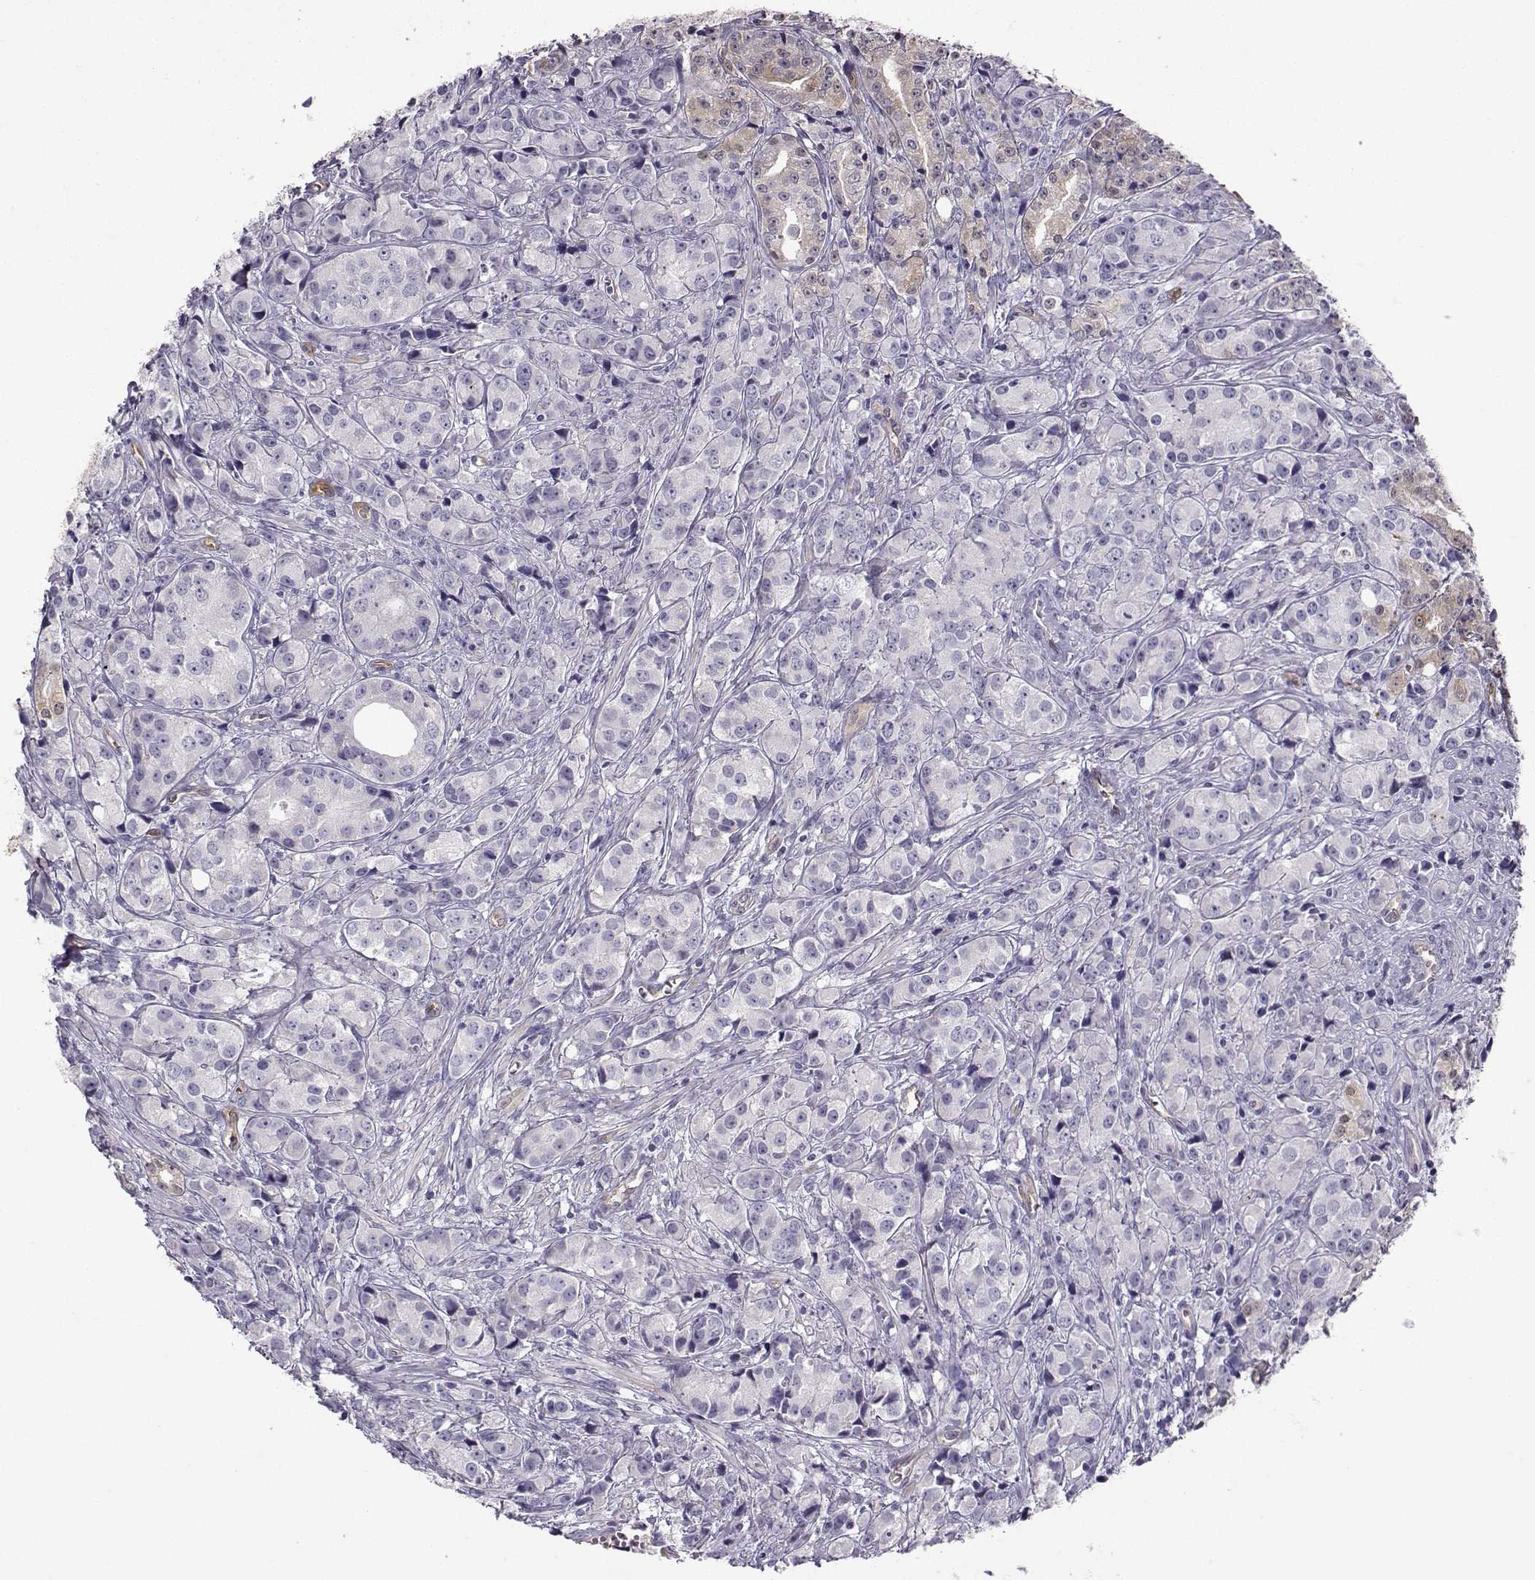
{"staining": {"intensity": "weak", "quantity": "<25%", "location": "cytoplasmic/membranous"}, "tissue": "prostate cancer", "cell_type": "Tumor cells", "image_type": "cancer", "snomed": [{"axis": "morphology", "description": "Adenocarcinoma, Medium grade"}, {"axis": "topography", "description": "Prostate"}], "caption": "This is a histopathology image of immunohistochemistry staining of prostate adenocarcinoma (medium-grade), which shows no staining in tumor cells. (DAB (3,3'-diaminobenzidine) immunohistochemistry (IHC) visualized using brightfield microscopy, high magnification).", "gene": "NQO1", "patient": {"sex": "male", "age": 74}}